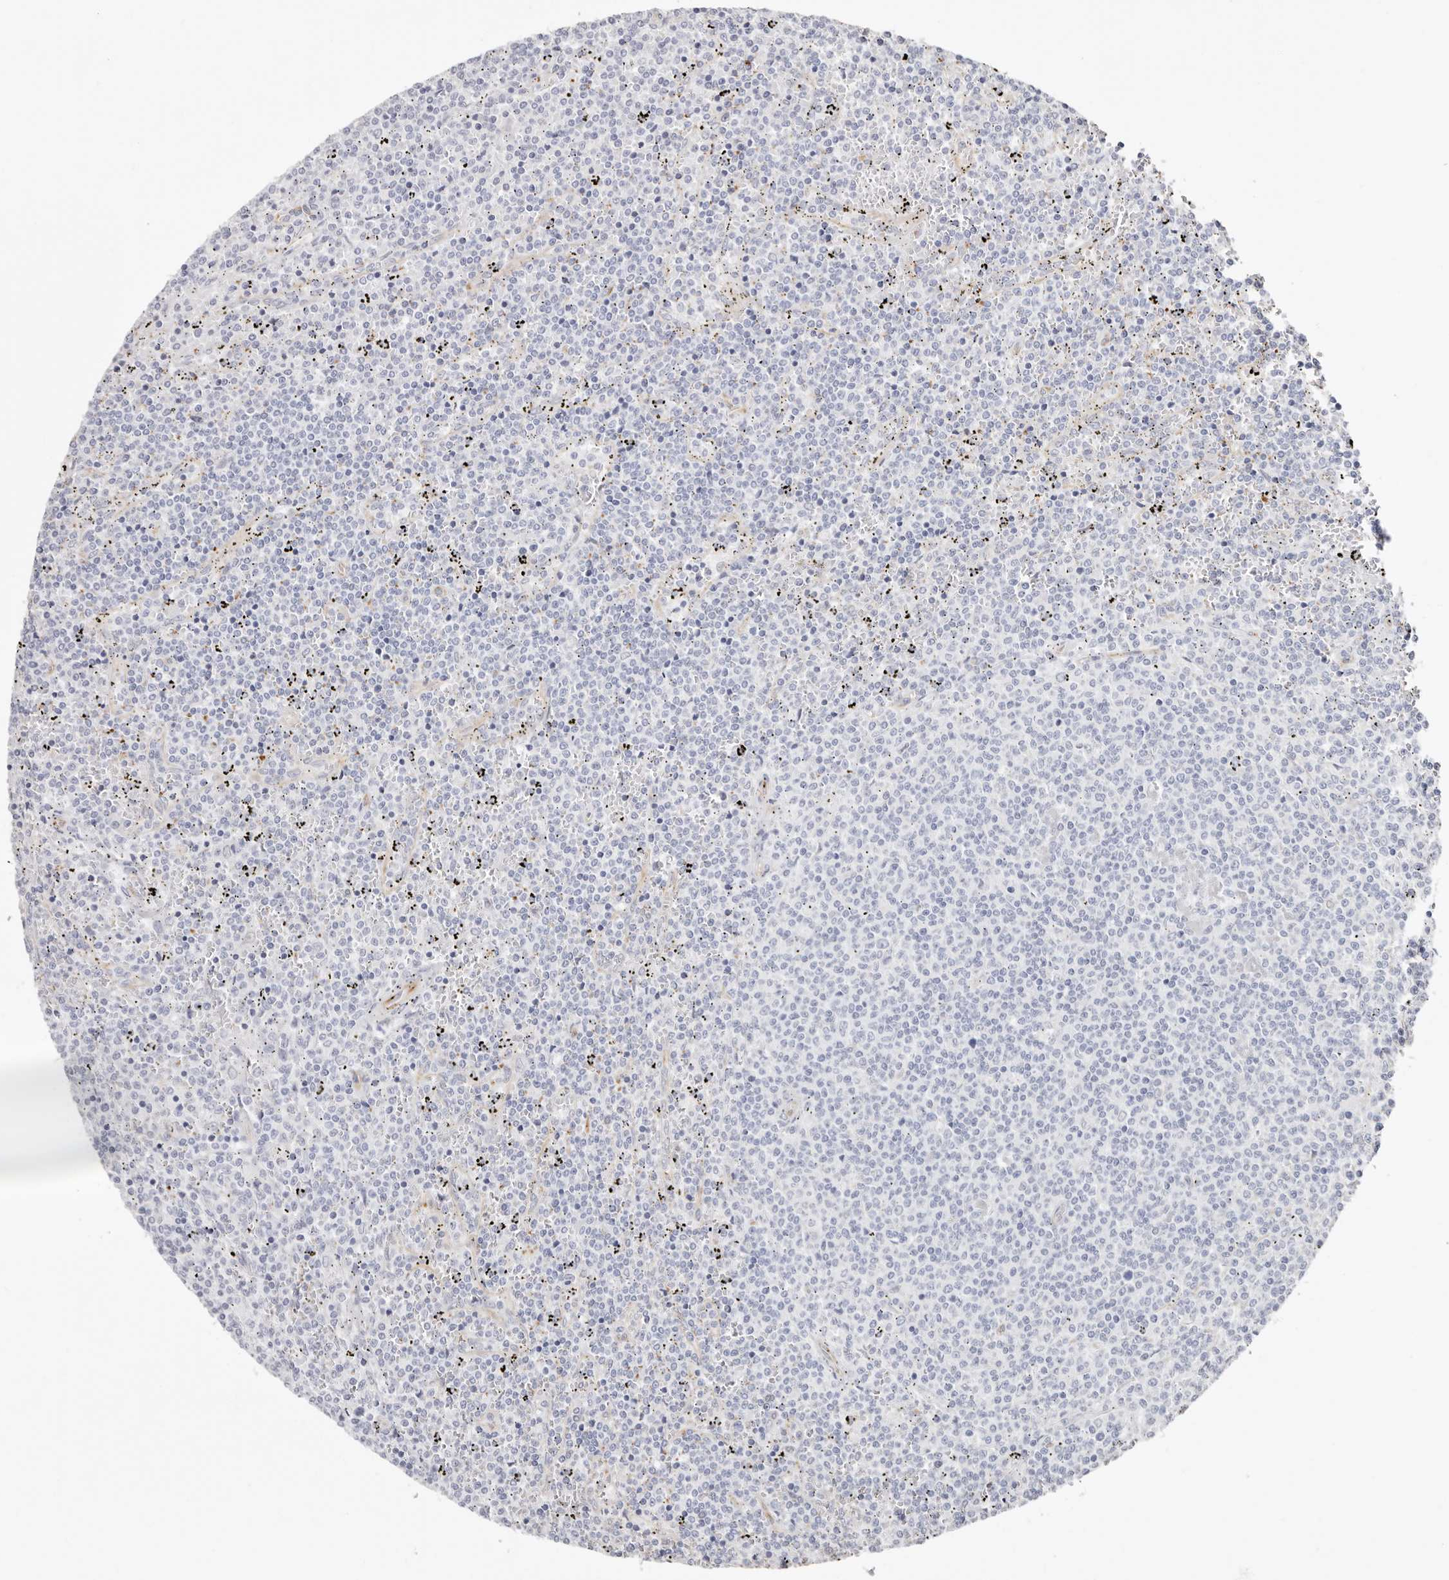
{"staining": {"intensity": "negative", "quantity": "none", "location": "none"}, "tissue": "lymphoma", "cell_type": "Tumor cells", "image_type": "cancer", "snomed": [{"axis": "morphology", "description": "Malignant lymphoma, non-Hodgkin's type, Low grade"}, {"axis": "topography", "description": "Spleen"}], "caption": "An immunohistochemistry histopathology image of malignant lymphoma, non-Hodgkin's type (low-grade) is shown. There is no staining in tumor cells of malignant lymphoma, non-Hodgkin's type (low-grade).", "gene": "PKDCC", "patient": {"sex": "female", "age": 50}}